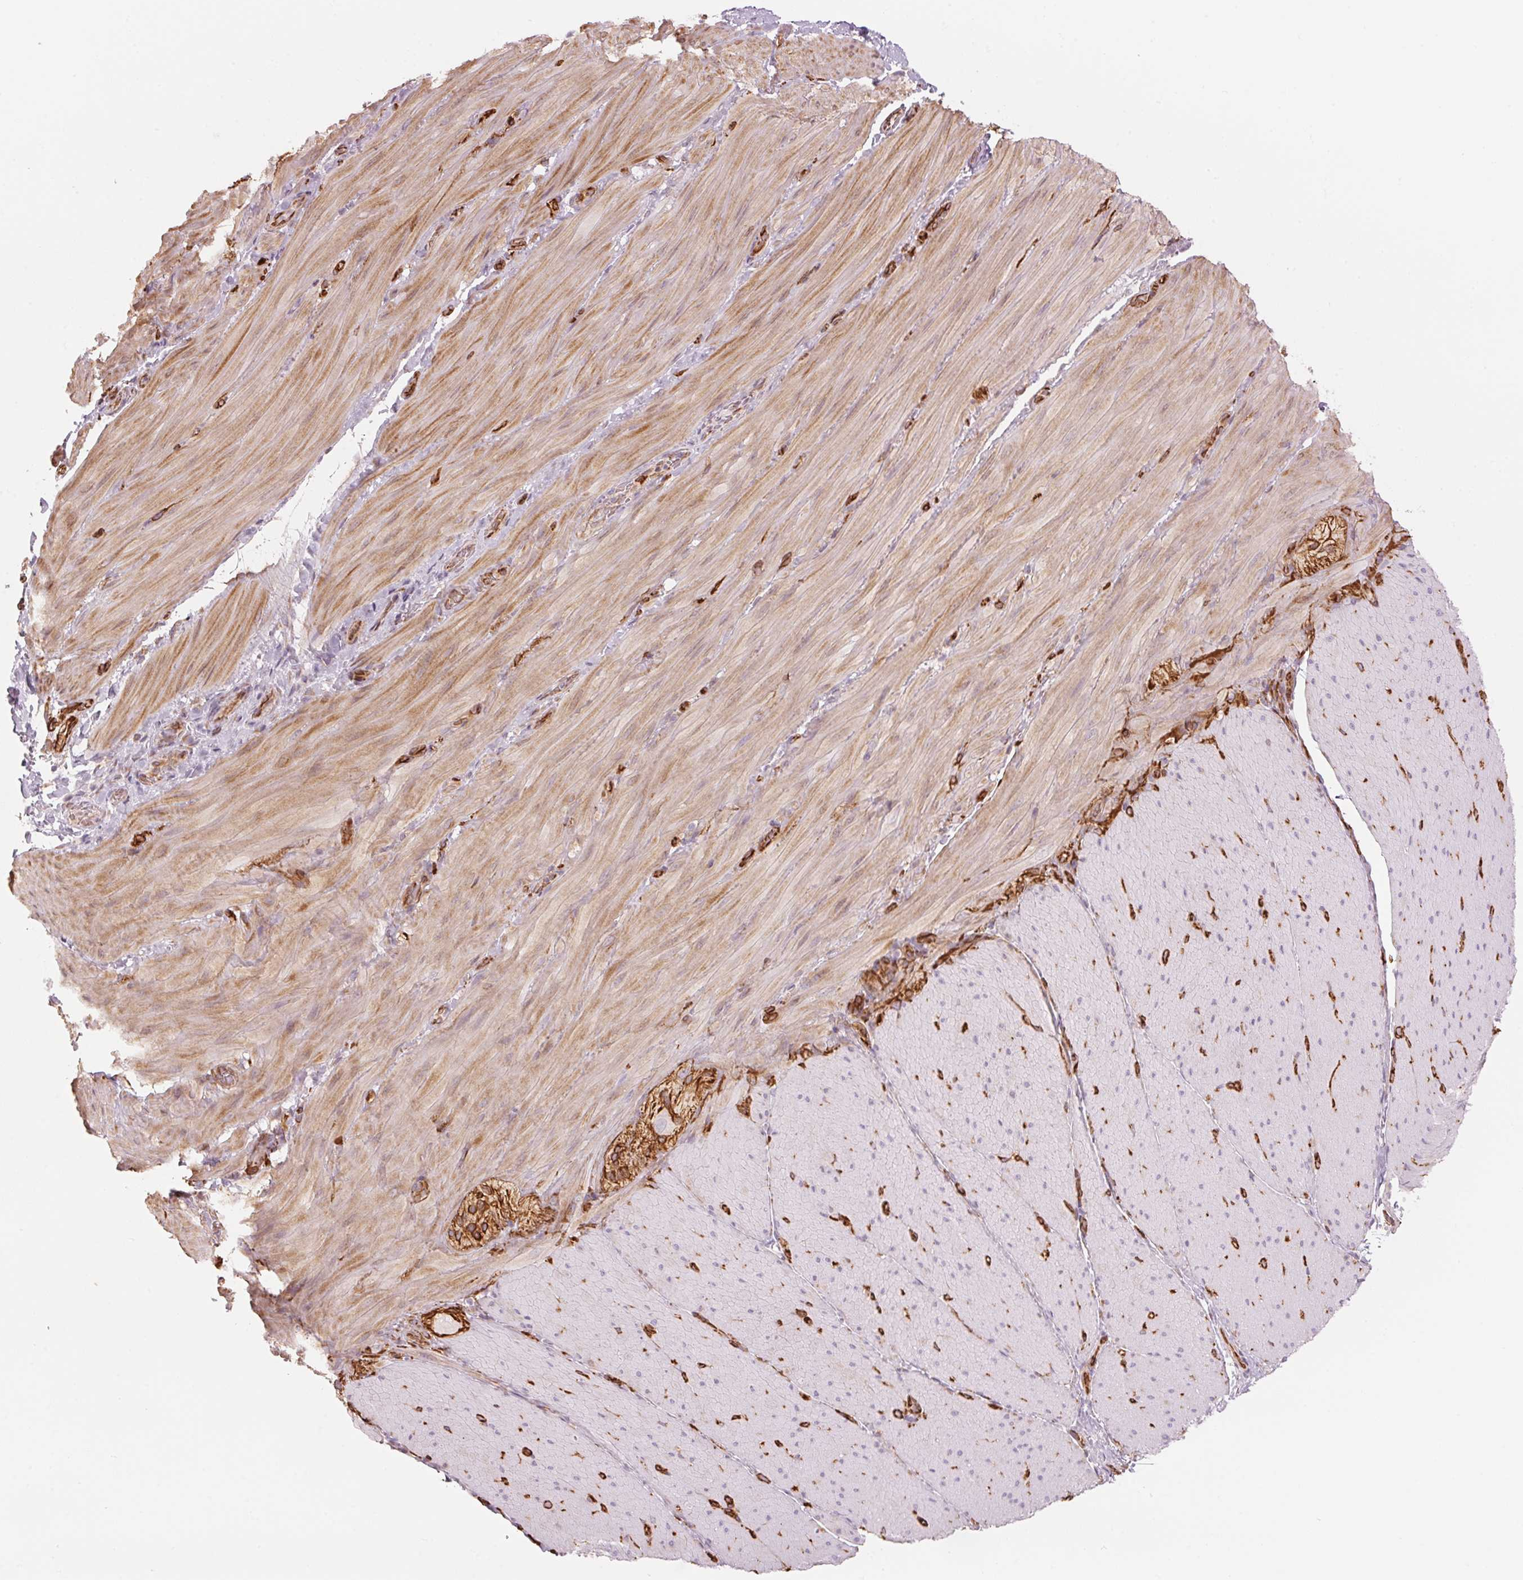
{"staining": {"intensity": "moderate", "quantity": "25%-75%", "location": "cytoplasmic/membranous"}, "tissue": "smooth muscle", "cell_type": "Smooth muscle cells", "image_type": "normal", "snomed": [{"axis": "morphology", "description": "Normal tissue, NOS"}, {"axis": "topography", "description": "Smooth muscle"}, {"axis": "topography", "description": "Colon"}], "caption": "Protein staining of unremarkable smooth muscle reveals moderate cytoplasmic/membranous positivity in approximately 25%-75% of smooth muscle cells.", "gene": "CLPS", "patient": {"sex": "male", "age": 73}}